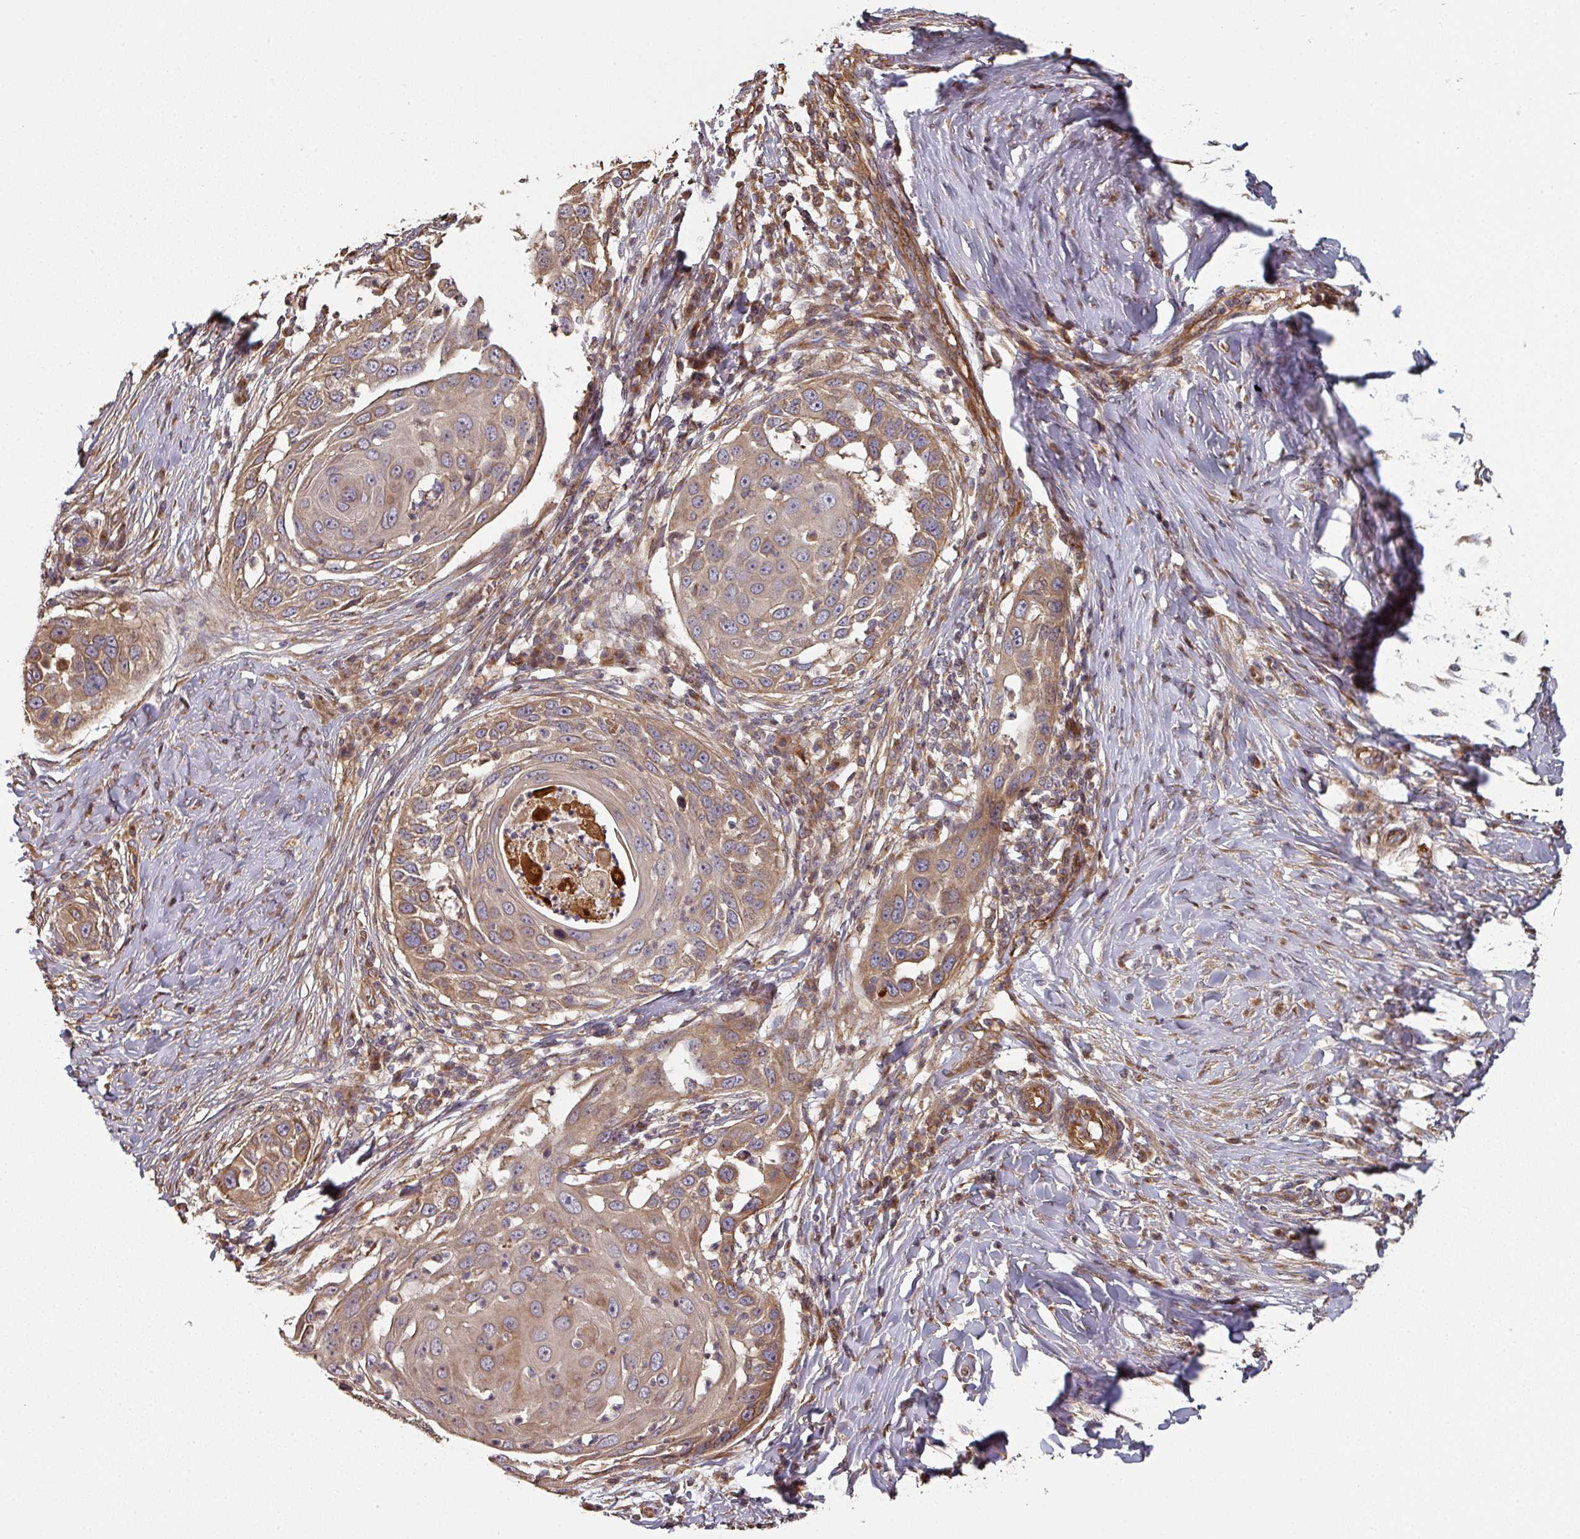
{"staining": {"intensity": "moderate", "quantity": ">75%", "location": "cytoplasmic/membranous"}, "tissue": "skin cancer", "cell_type": "Tumor cells", "image_type": "cancer", "snomed": [{"axis": "morphology", "description": "Squamous cell carcinoma, NOS"}, {"axis": "topography", "description": "Skin"}], "caption": "Human skin squamous cell carcinoma stained for a protein (brown) displays moderate cytoplasmic/membranous positive positivity in approximately >75% of tumor cells.", "gene": "SIK1", "patient": {"sex": "female", "age": 44}}